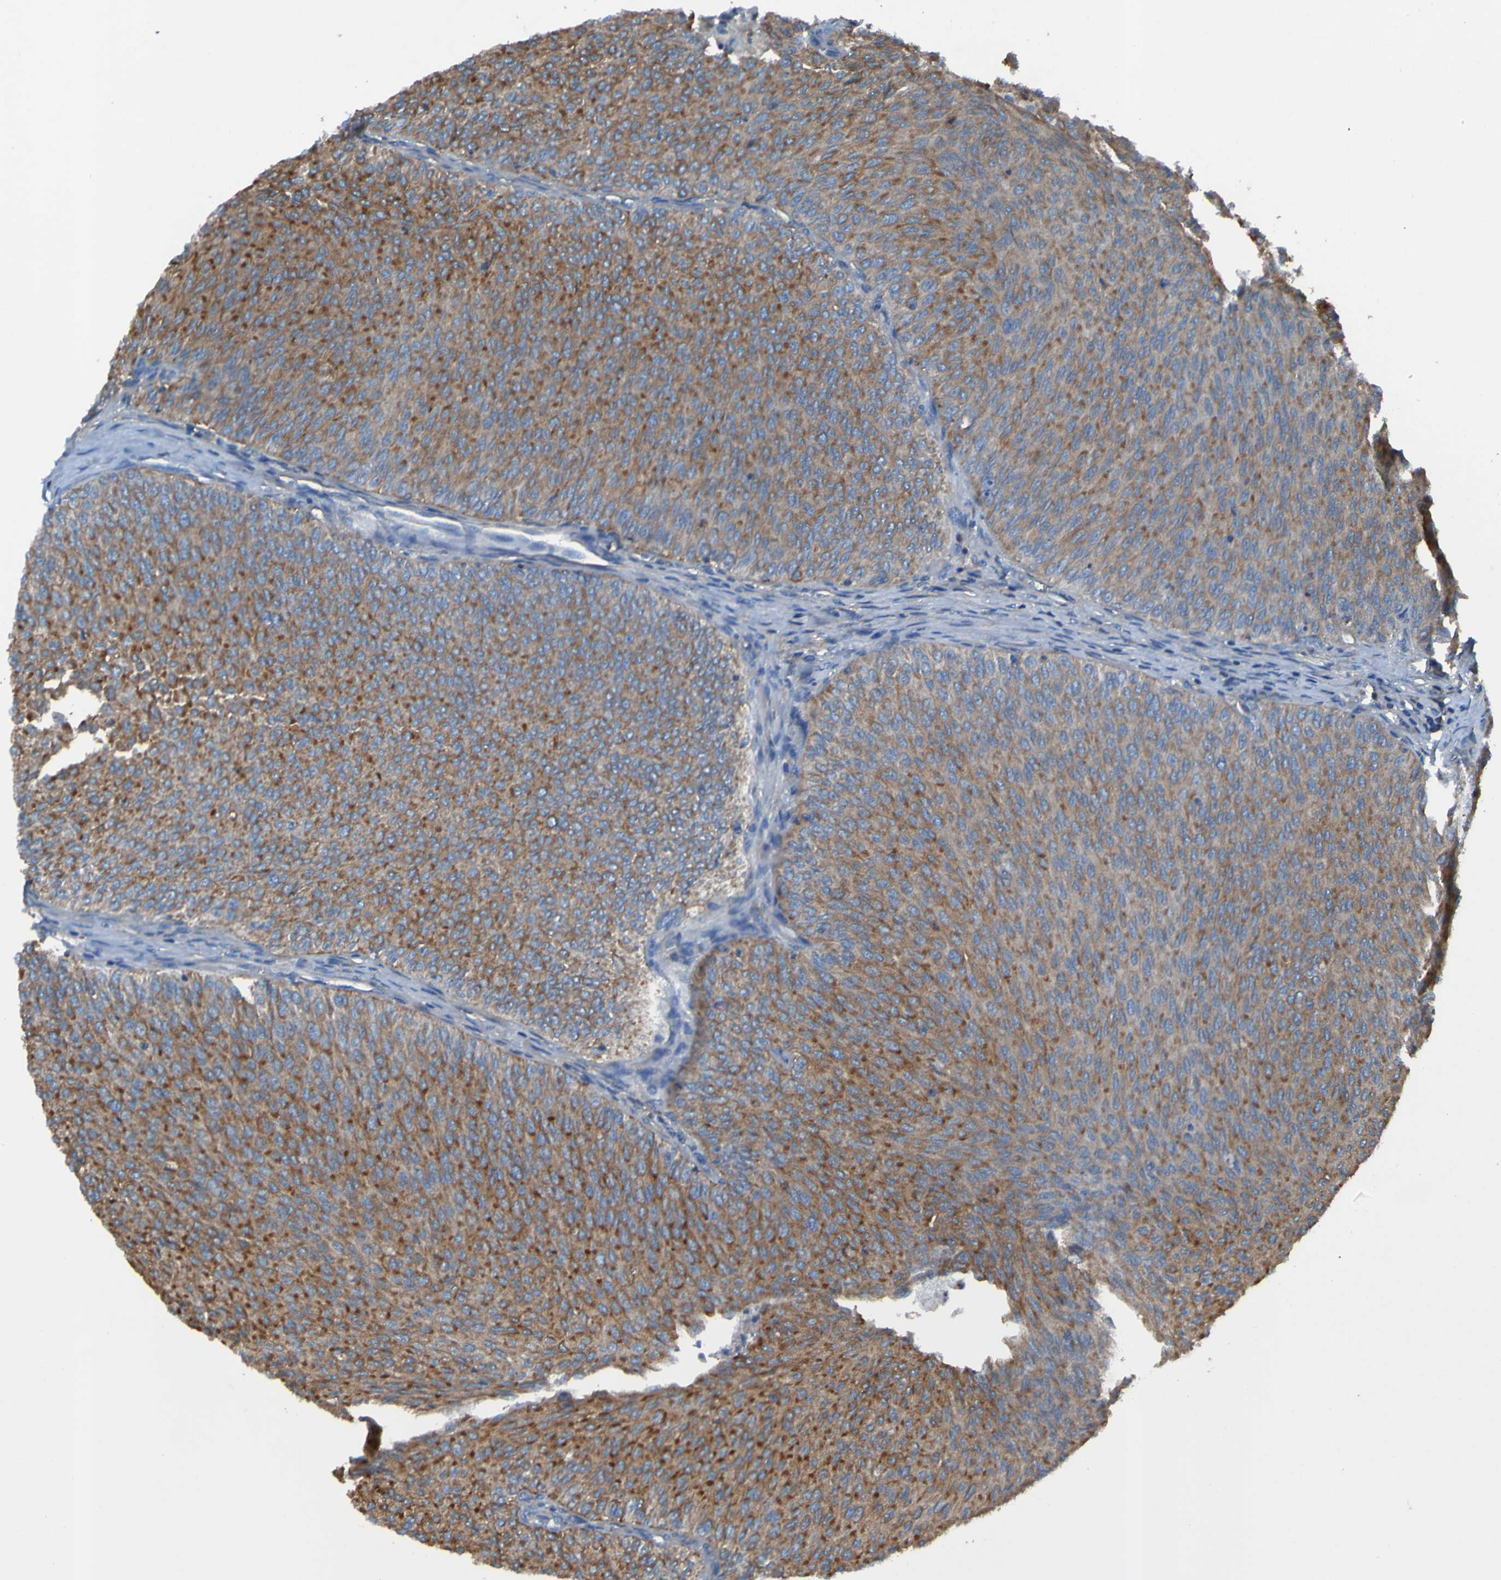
{"staining": {"intensity": "strong", "quantity": ">75%", "location": "cytoplasmic/membranous"}, "tissue": "urothelial cancer", "cell_type": "Tumor cells", "image_type": "cancer", "snomed": [{"axis": "morphology", "description": "Urothelial carcinoma, Low grade"}, {"axis": "topography", "description": "Urinary bladder"}], "caption": "DAB immunohistochemical staining of urothelial carcinoma (low-grade) displays strong cytoplasmic/membranous protein staining in approximately >75% of tumor cells.", "gene": "RAB5B", "patient": {"sex": "male", "age": 78}}